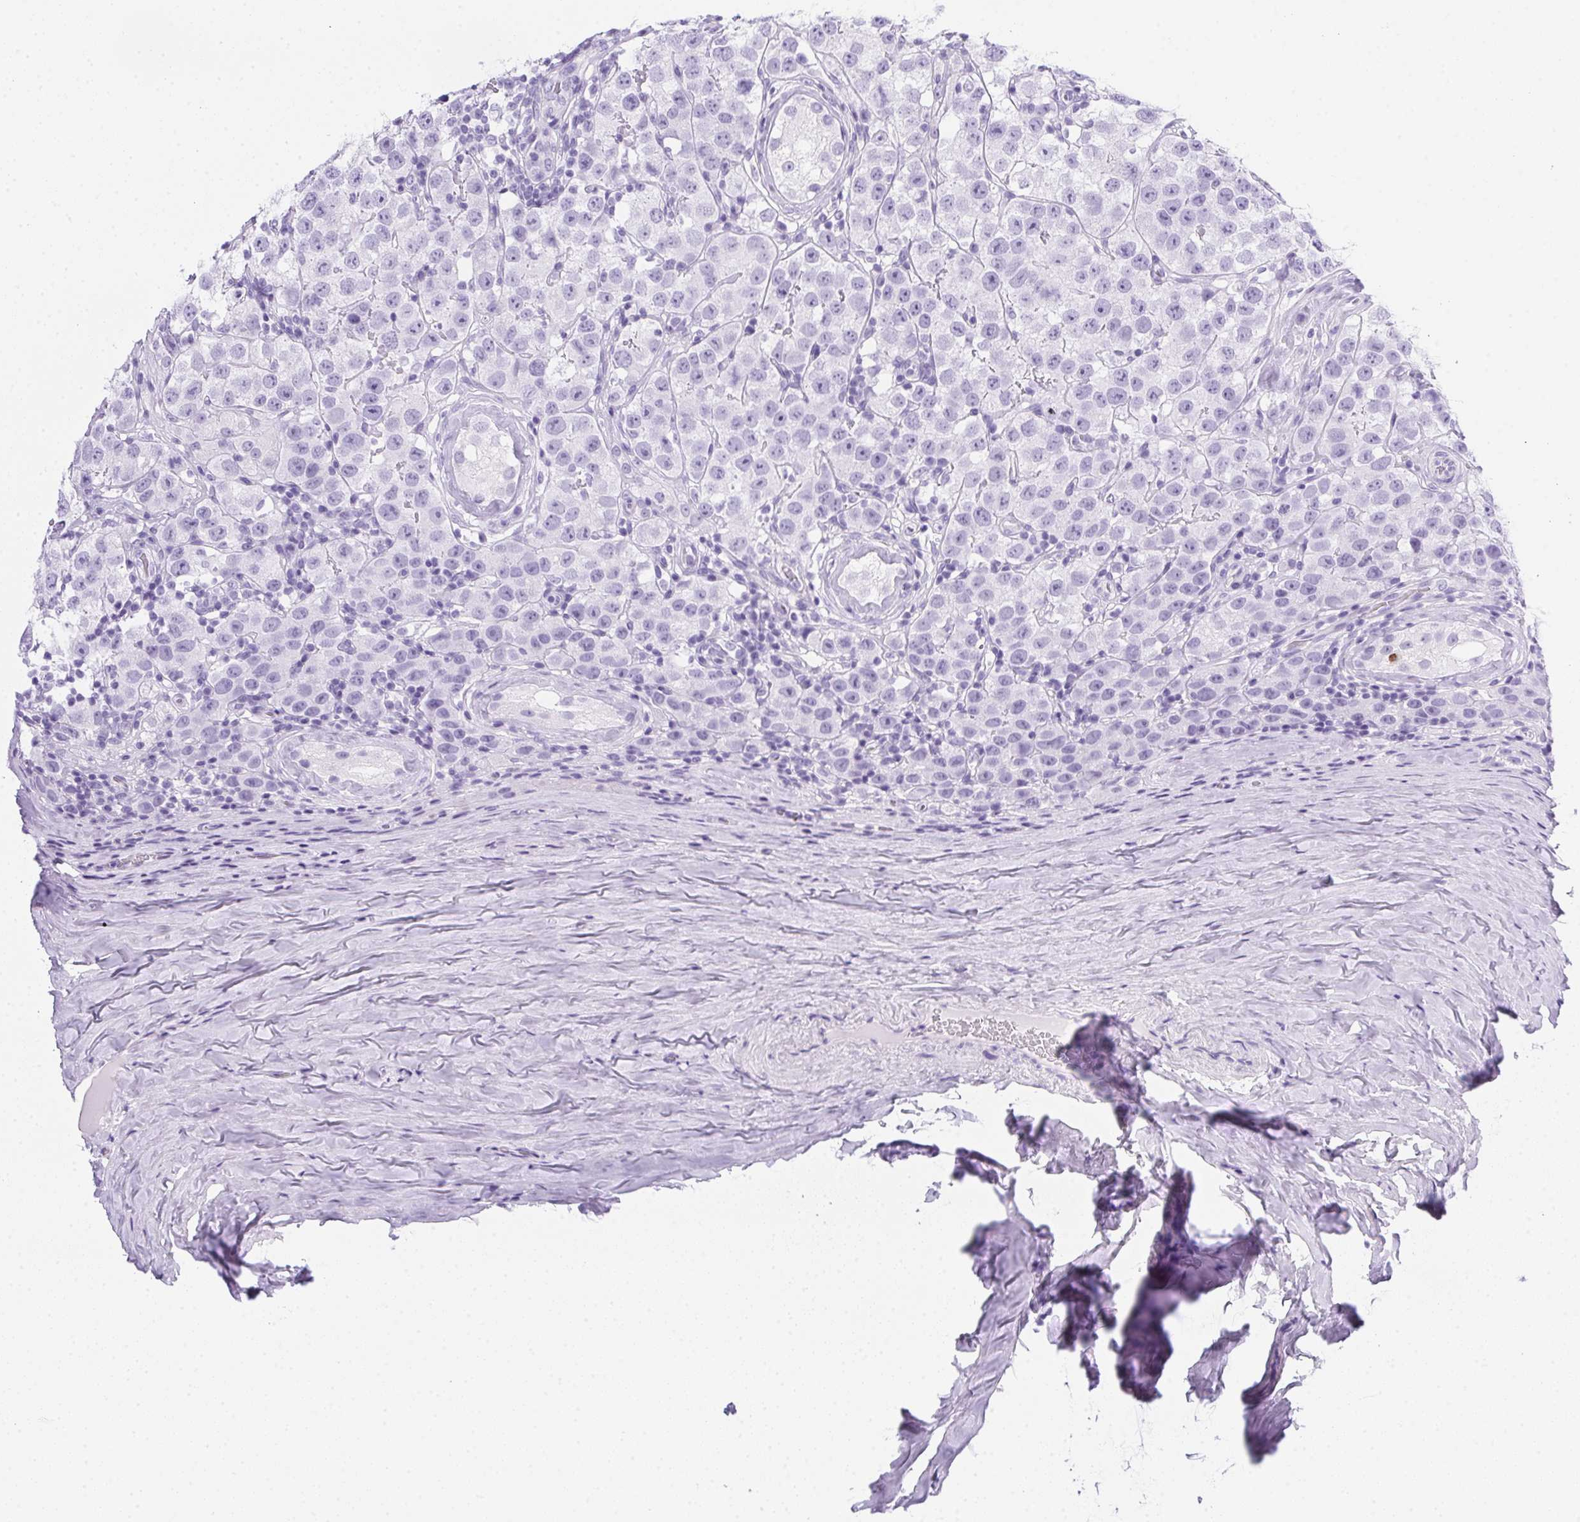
{"staining": {"intensity": "negative", "quantity": "none", "location": "none"}, "tissue": "testis cancer", "cell_type": "Tumor cells", "image_type": "cancer", "snomed": [{"axis": "morphology", "description": "Seminoma, NOS"}, {"axis": "topography", "description": "Testis"}], "caption": "An image of human testis cancer is negative for staining in tumor cells.", "gene": "SPACA5B", "patient": {"sex": "male", "age": 34}}